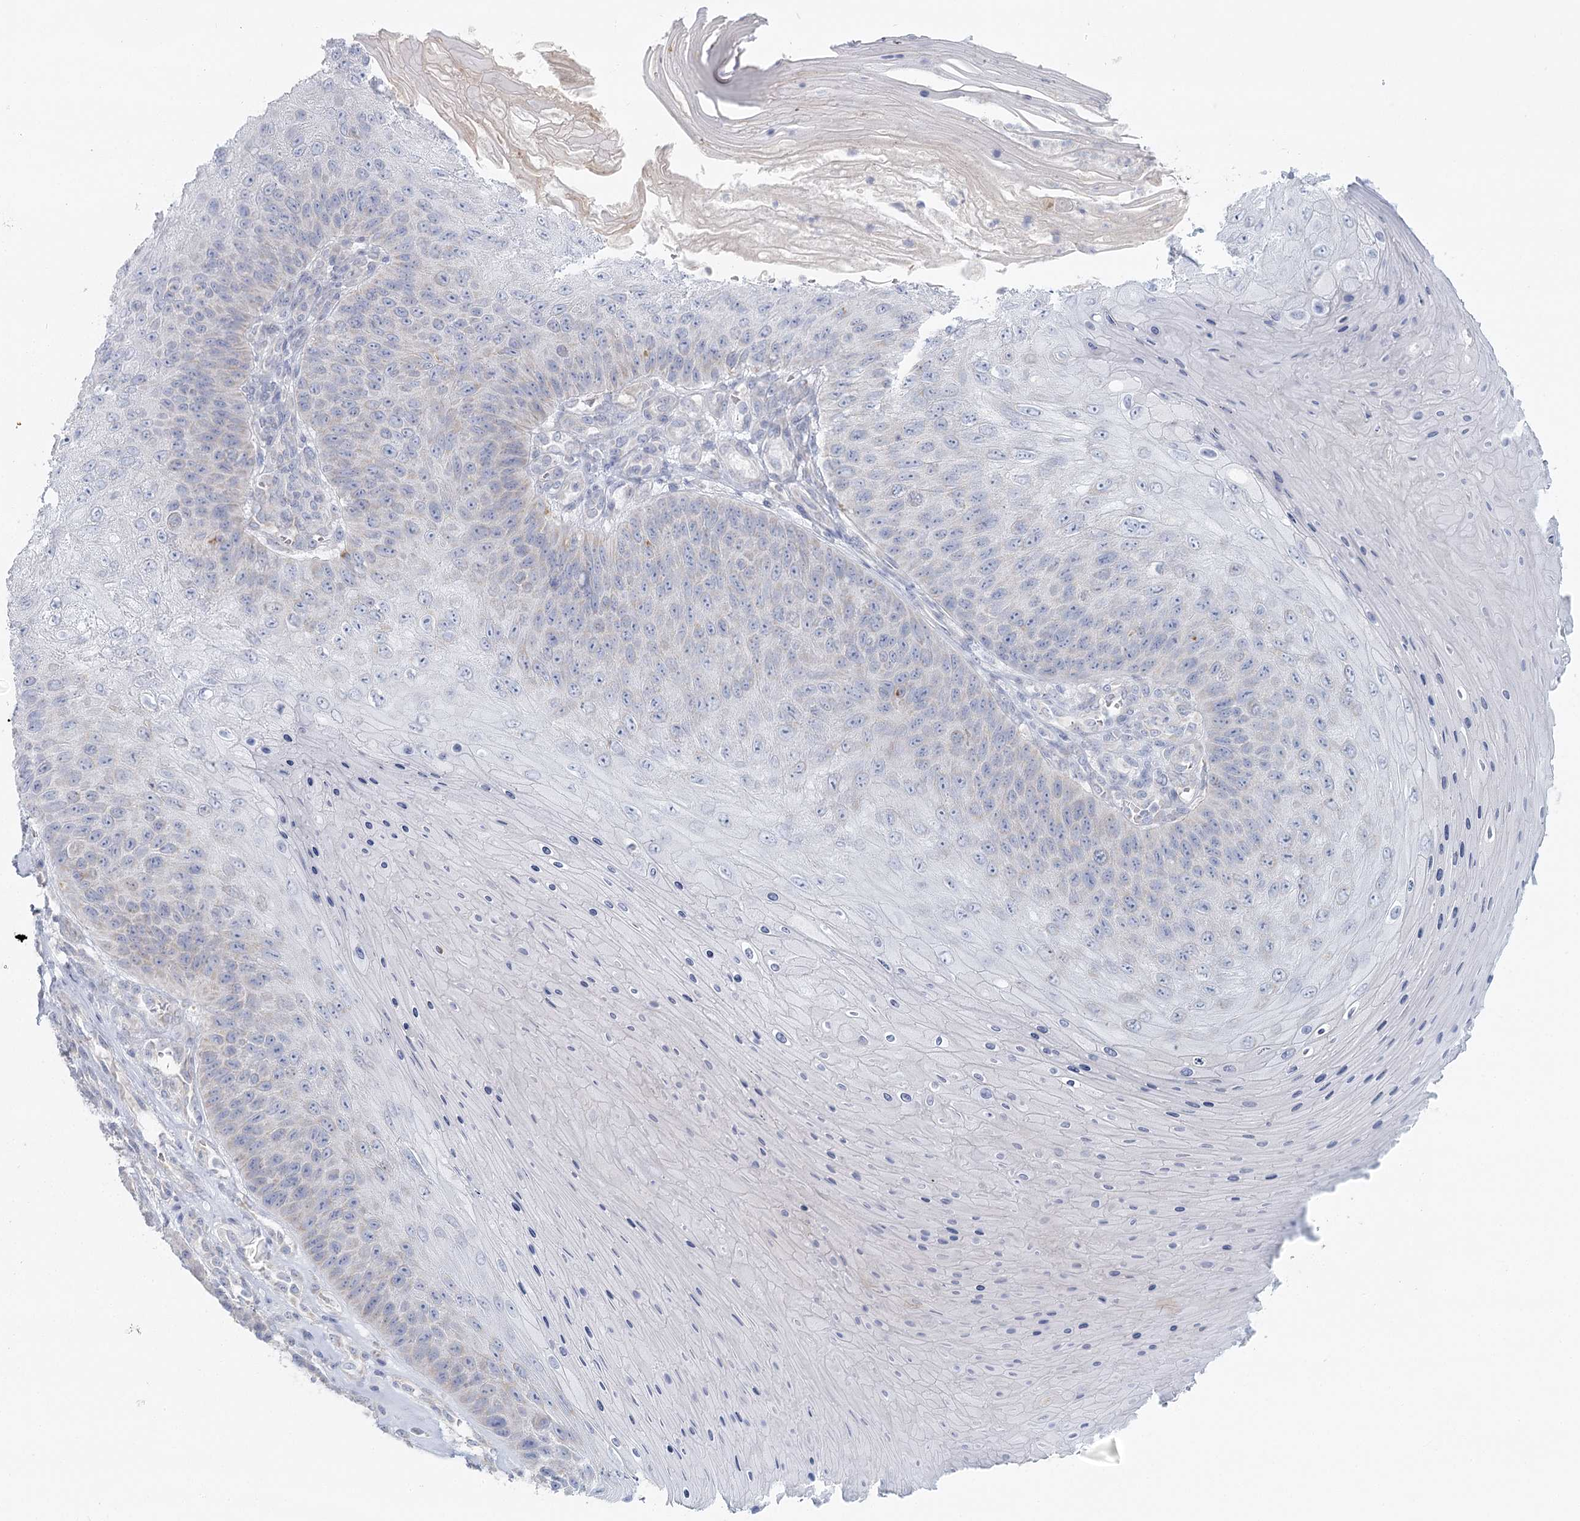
{"staining": {"intensity": "negative", "quantity": "none", "location": "none"}, "tissue": "skin cancer", "cell_type": "Tumor cells", "image_type": "cancer", "snomed": [{"axis": "morphology", "description": "Squamous cell carcinoma, NOS"}, {"axis": "topography", "description": "Skin"}], "caption": "IHC of skin squamous cell carcinoma reveals no positivity in tumor cells. (Stains: DAB (3,3'-diaminobenzidine) immunohistochemistry (IHC) with hematoxylin counter stain, Microscopy: brightfield microscopy at high magnification).", "gene": "BPHL", "patient": {"sex": "female", "age": 88}}